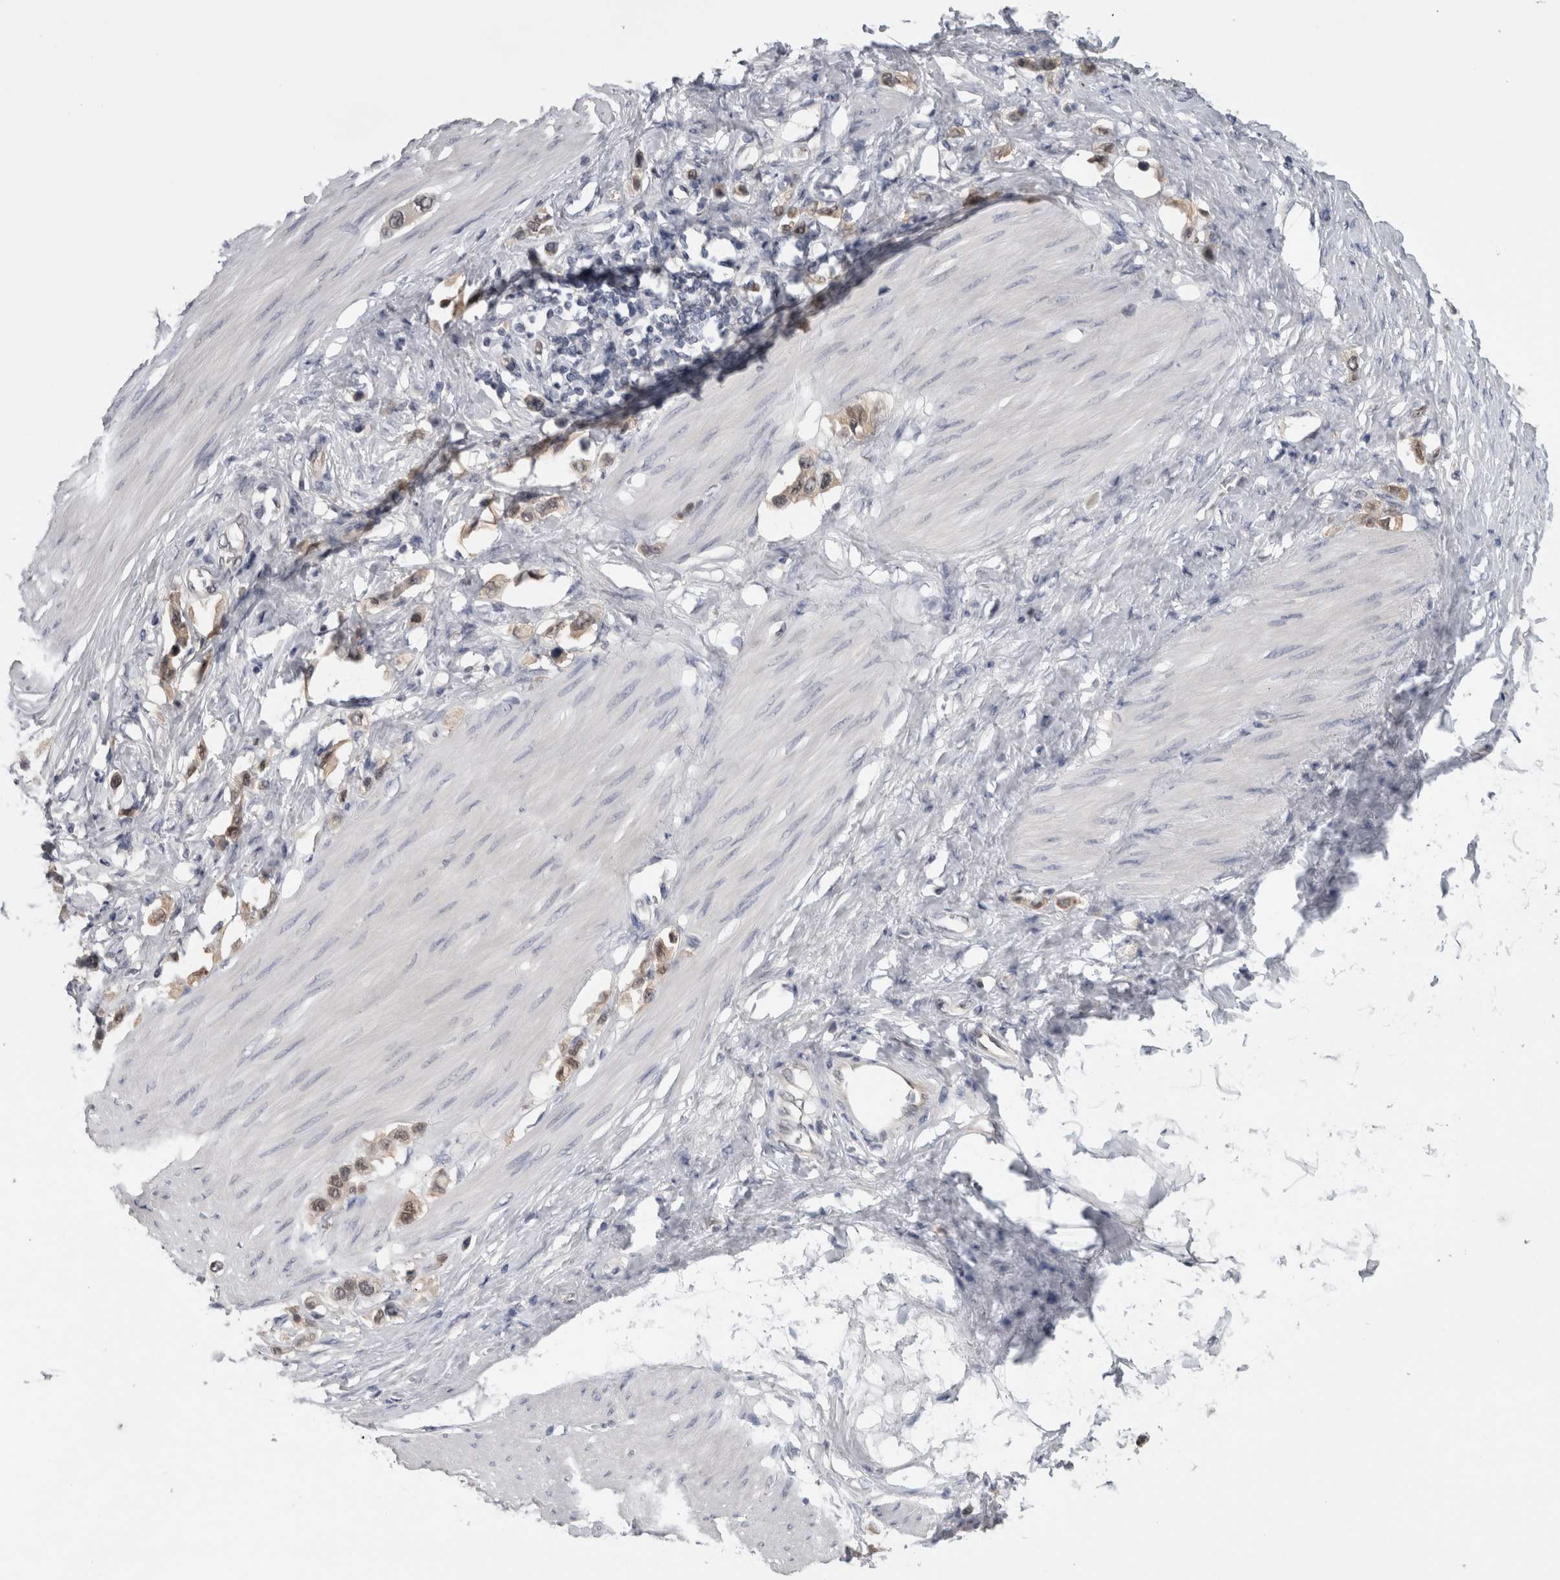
{"staining": {"intensity": "moderate", "quantity": ">75%", "location": "nuclear"}, "tissue": "stomach cancer", "cell_type": "Tumor cells", "image_type": "cancer", "snomed": [{"axis": "morphology", "description": "Adenocarcinoma, NOS"}, {"axis": "topography", "description": "Stomach"}], "caption": "Immunohistochemical staining of stomach adenocarcinoma displays medium levels of moderate nuclear protein expression in about >75% of tumor cells.", "gene": "NAPRT", "patient": {"sex": "female", "age": 65}}